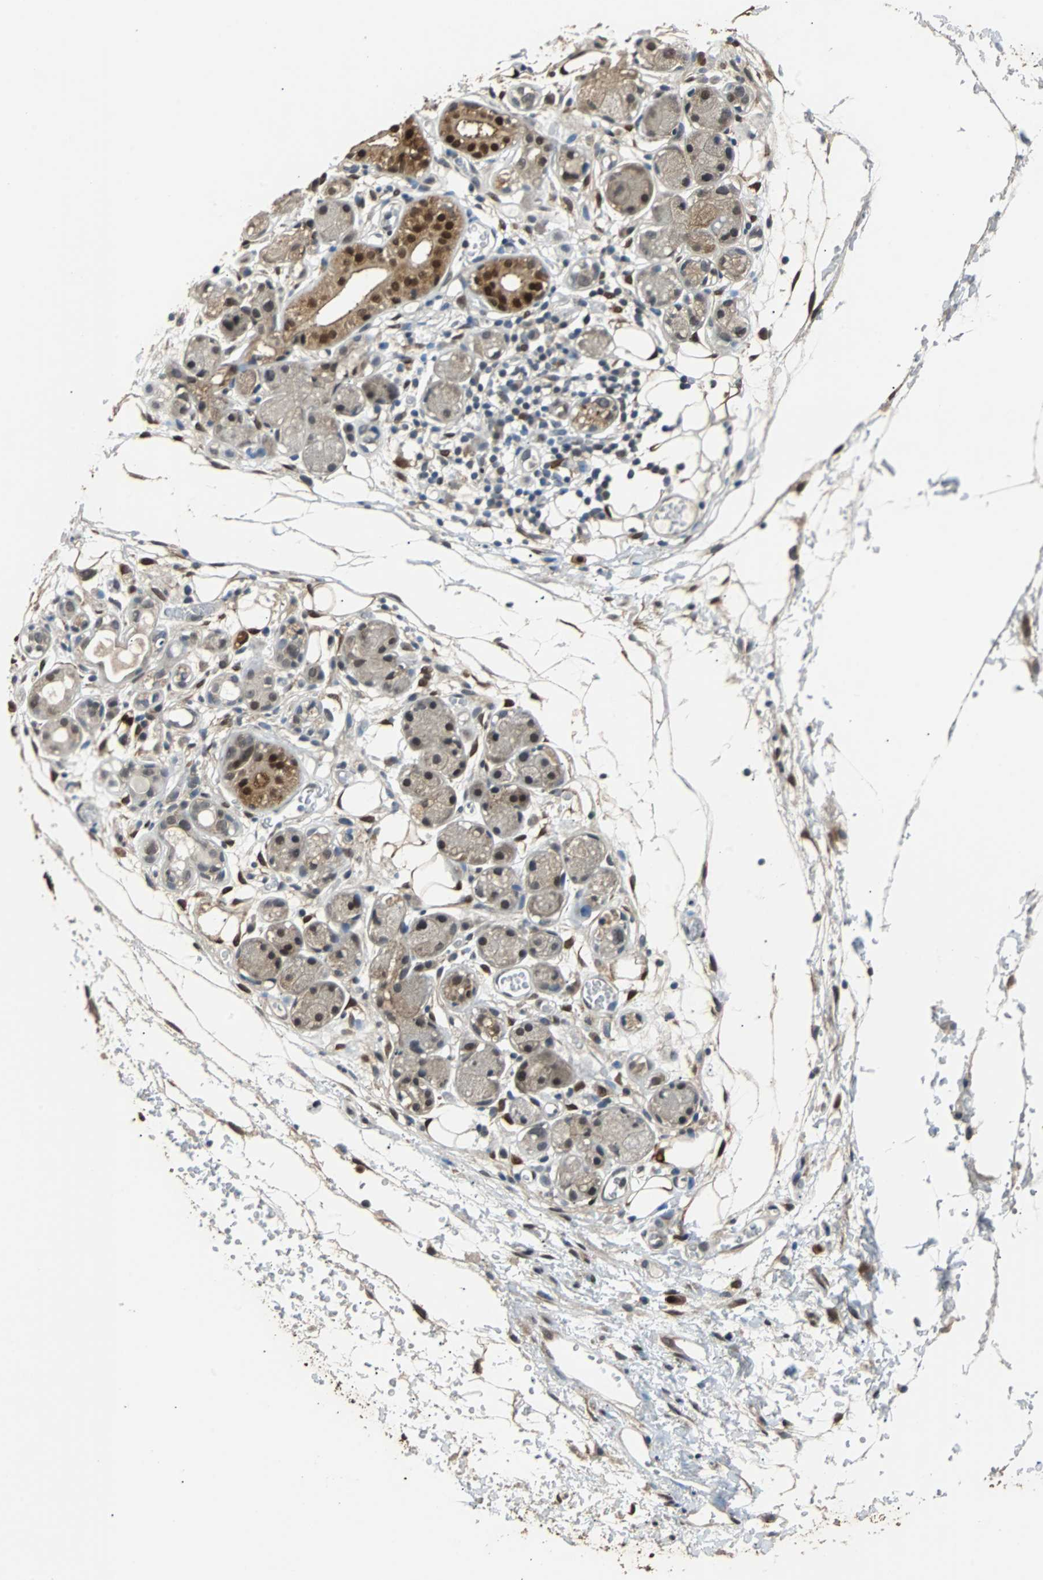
{"staining": {"intensity": "strong", "quantity": ">75%", "location": "cytoplasmic/membranous,nuclear"}, "tissue": "adipose tissue", "cell_type": "Adipocytes", "image_type": "normal", "snomed": [{"axis": "morphology", "description": "Normal tissue, NOS"}, {"axis": "morphology", "description": "Inflammation, NOS"}, {"axis": "topography", "description": "Vascular tissue"}, {"axis": "topography", "description": "Salivary gland"}], "caption": "Protein expression analysis of benign human adipose tissue reveals strong cytoplasmic/membranous,nuclear staining in approximately >75% of adipocytes. The protein of interest is shown in brown color, while the nuclei are stained blue.", "gene": "PRDX6", "patient": {"sex": "female", "age": 75}}